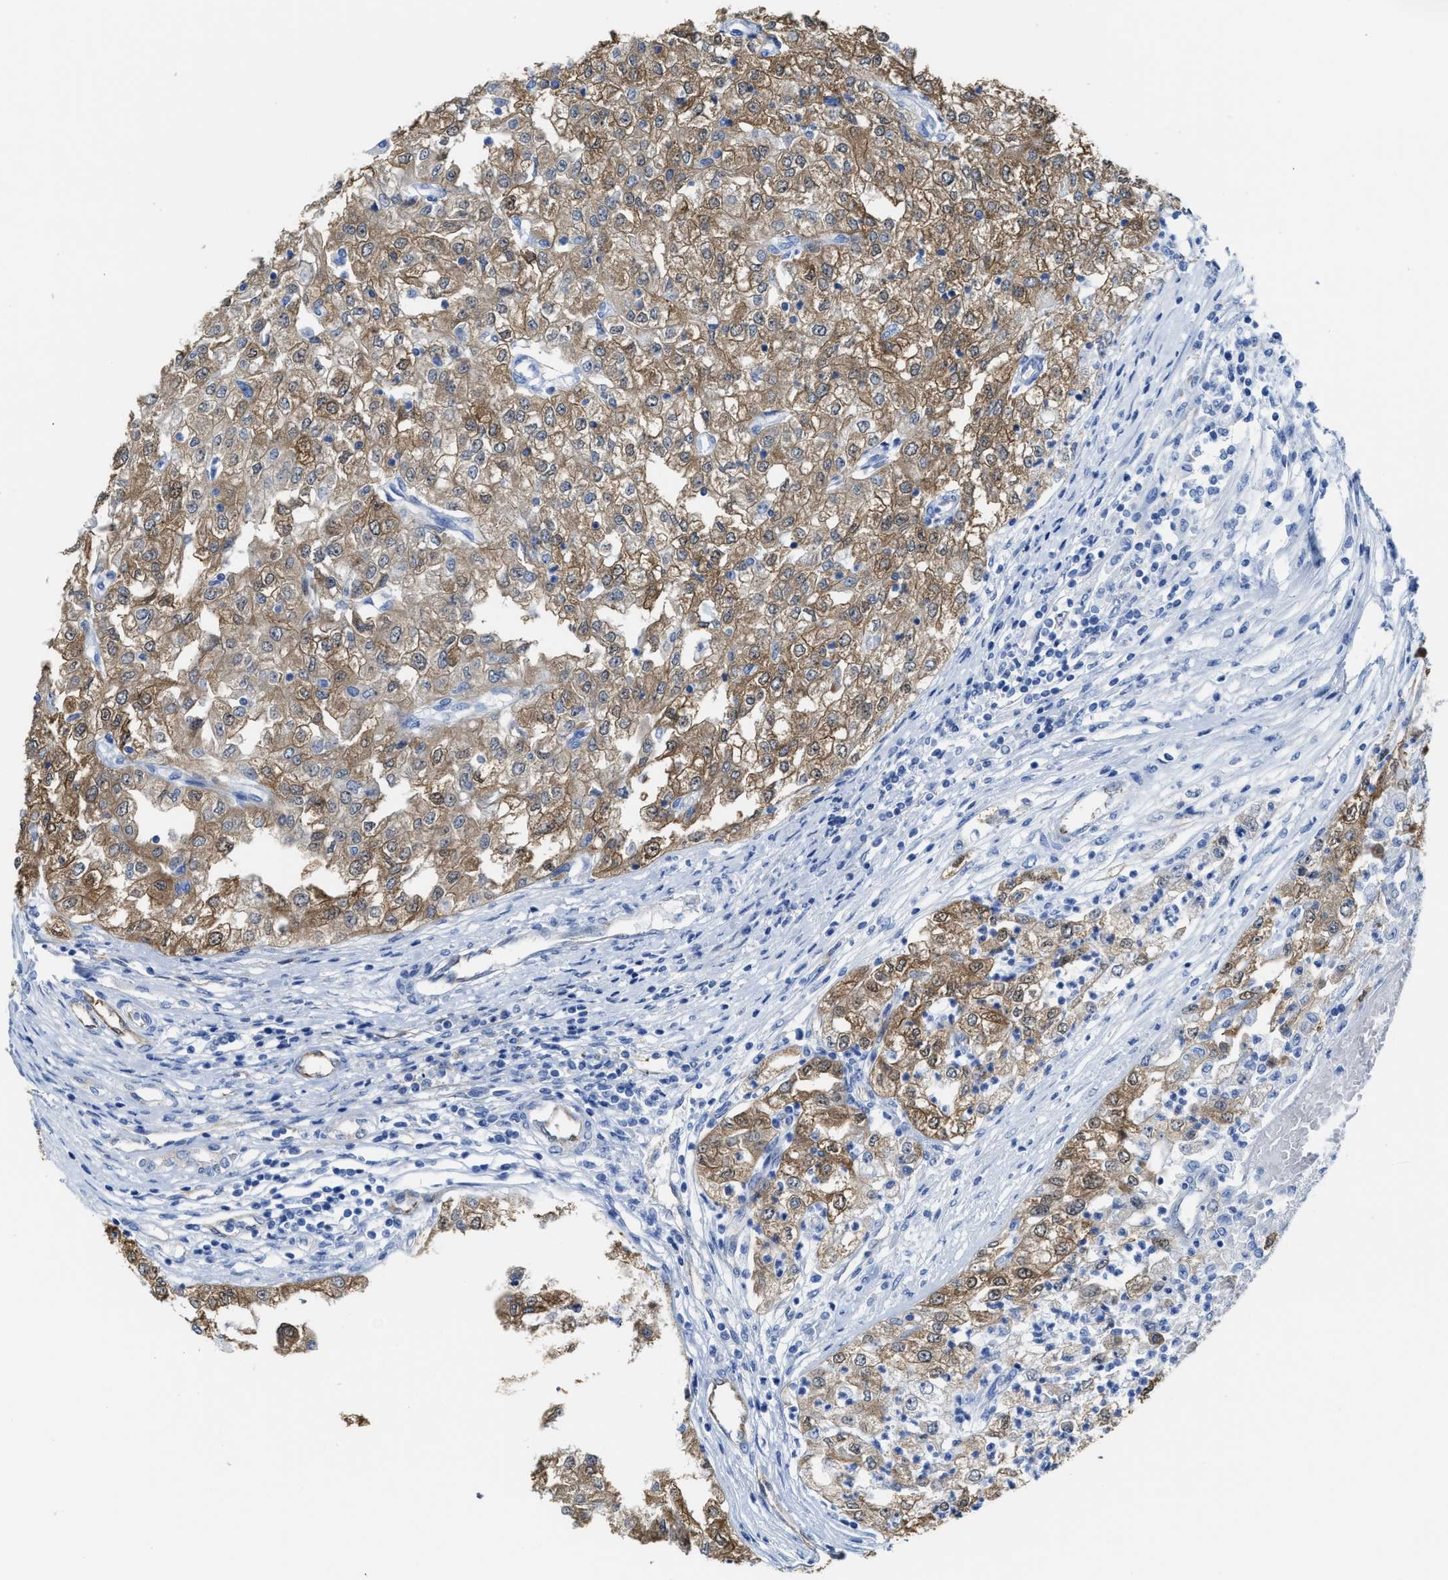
{"staining": {"intensity": "moderate", "quantity": ">75%", "location": "cytoplasmic/membranous"}, "tissue": "renal cancer", "cell_type": "Tumor cells", "image_type": "cancer", "snomed": [{"axis": "morphology", "description": "Adenocarcinoma, NOS"}, {"axis": "topography", "description": "Kidney"}], "caption": "Brown immunohistochemical staining in renal cancer demonstrates moderate cytoplasmic/membranous staining in approximately >75% of tumor cells.", "gene": "ASS1", "patient": {"sex": "female", "age": 54}}